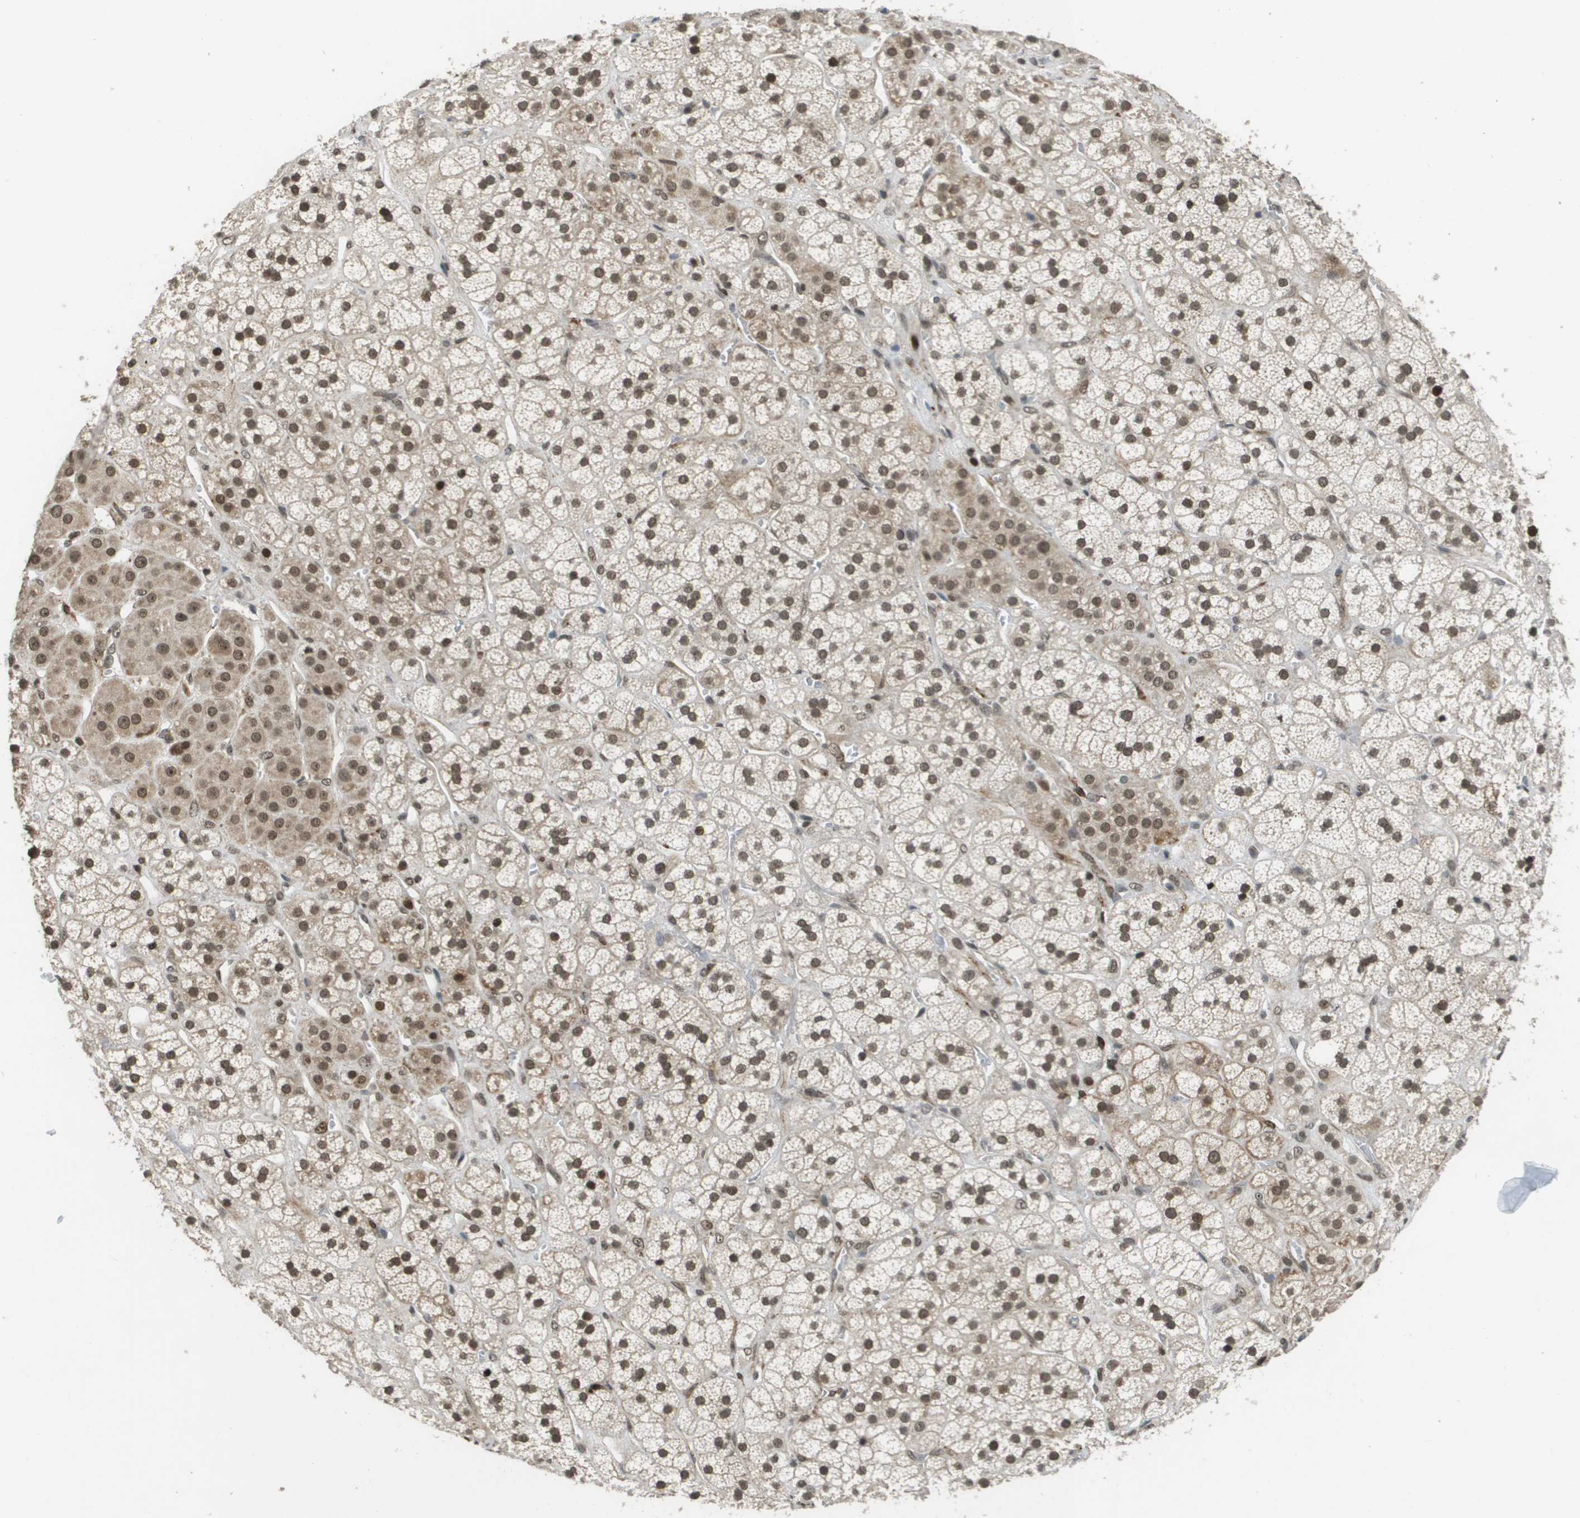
{"staining": {"intensity": "moderate", "quantity": ">75%", "location": "cytoplasmic/membranous,nuclear"}, "tissue": "adrenal gland", "cell_type": "Glandular cells", "image_type": "normal", "snomed": [{"axis": "morphology", "description": "Normal tissue, NOS"}, {"axis": "topography", "description": "Adrenal gland"}], "caption": "Immunohistochemistry staining of unremarkable adrenal gland, which demonstrates medium levels of moderate cytoplasmic/membranous,nuclear expression in about >75% of glandular cells indicating moderate cytoplasmic/membranous,nuclear protein expression. The staining was performed using DAB (brown) for protein detection and nuclei were counterstained in hematoxylin (blue).", "gene": "KAT5", "patient": {"sex": "male", "age": 56}}